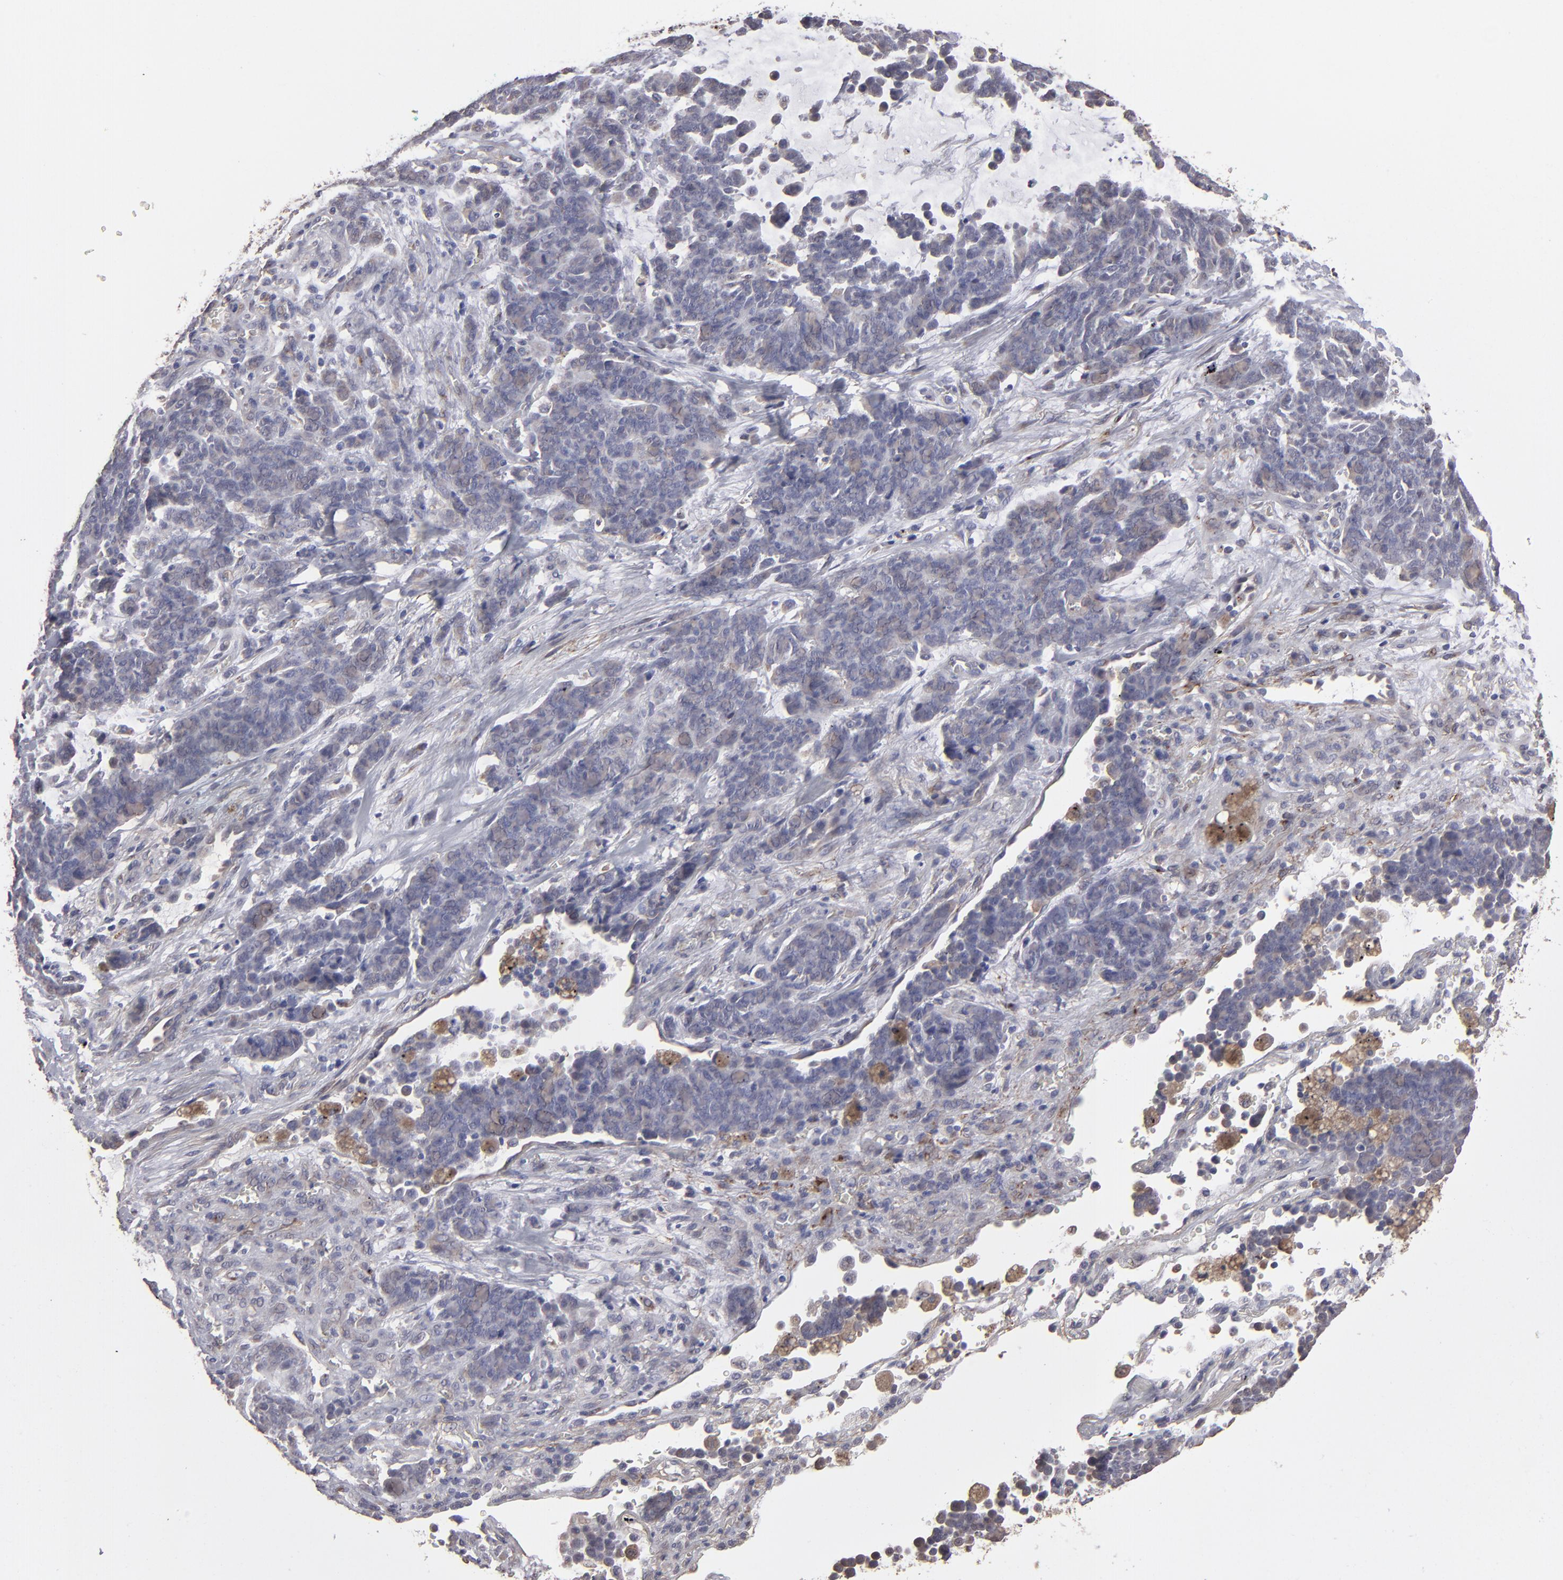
{"staining": {"intensity": "weak", "quantity": "25%-75%", "location": "cytoplasmic/membranous"}, "tissue": "lung cancer", "cell_type": "Tumor cells", "image_type": "cancer", "snomed": [{"axis": "morphology", "description": "Neoplasm, malignant, NOS"}, {"axis": "topography", "description": "Lung"}], "caption": "Brown immunohistochemical staining in lung cancer (neoplasm (malignant)) displays weak cytoplasmic/membranous positivity in about 25%-75% of tumor cells. (DAB (3,3'-diaminobenzidine) IHC with brightfield microscopy, high magnification).", "gene": "ITGB5", "patient": {"sex": "female", "age": 58}}